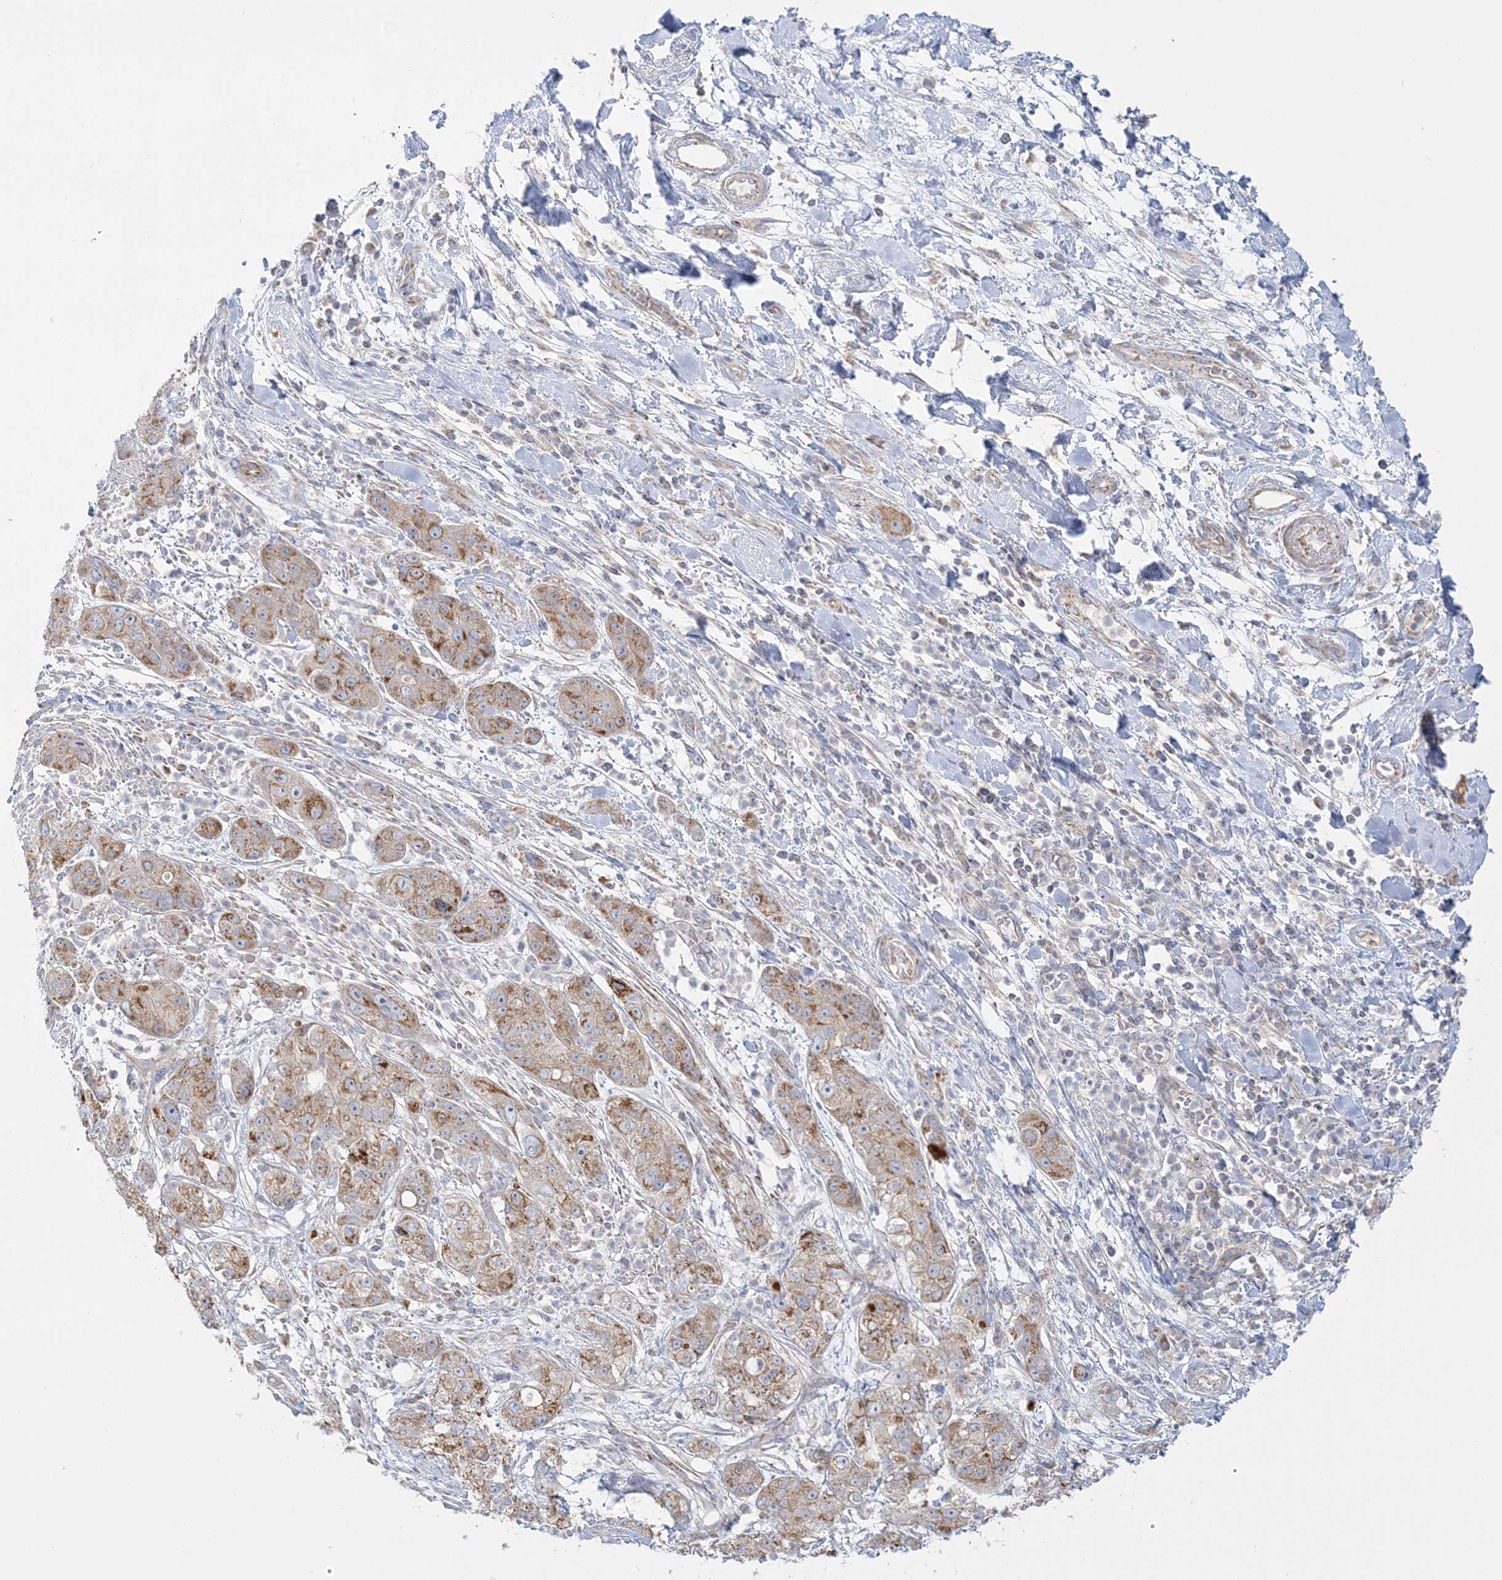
{"staining": {"intensity": "moderate", "quantity": ">75%", "location": "cytoplasmic/membranous"}, "tissue": "pancreatic cancer", "cell_type": "Tumor cells", "image_type": "cancer", "snomed": [{"axis": "morphology", "description": "Adenocarcinoma, NOS"}, {"axis": "topography", "description": "Pancreas"}], "caption": "A brown stain shows moderate cytoplasmic/membranous positivity of a protein in human adenocarcinoma (pancreatic) tumor cells.", "gene": "TBC1D14", "patient": {"sex": "female", "age": 78}}